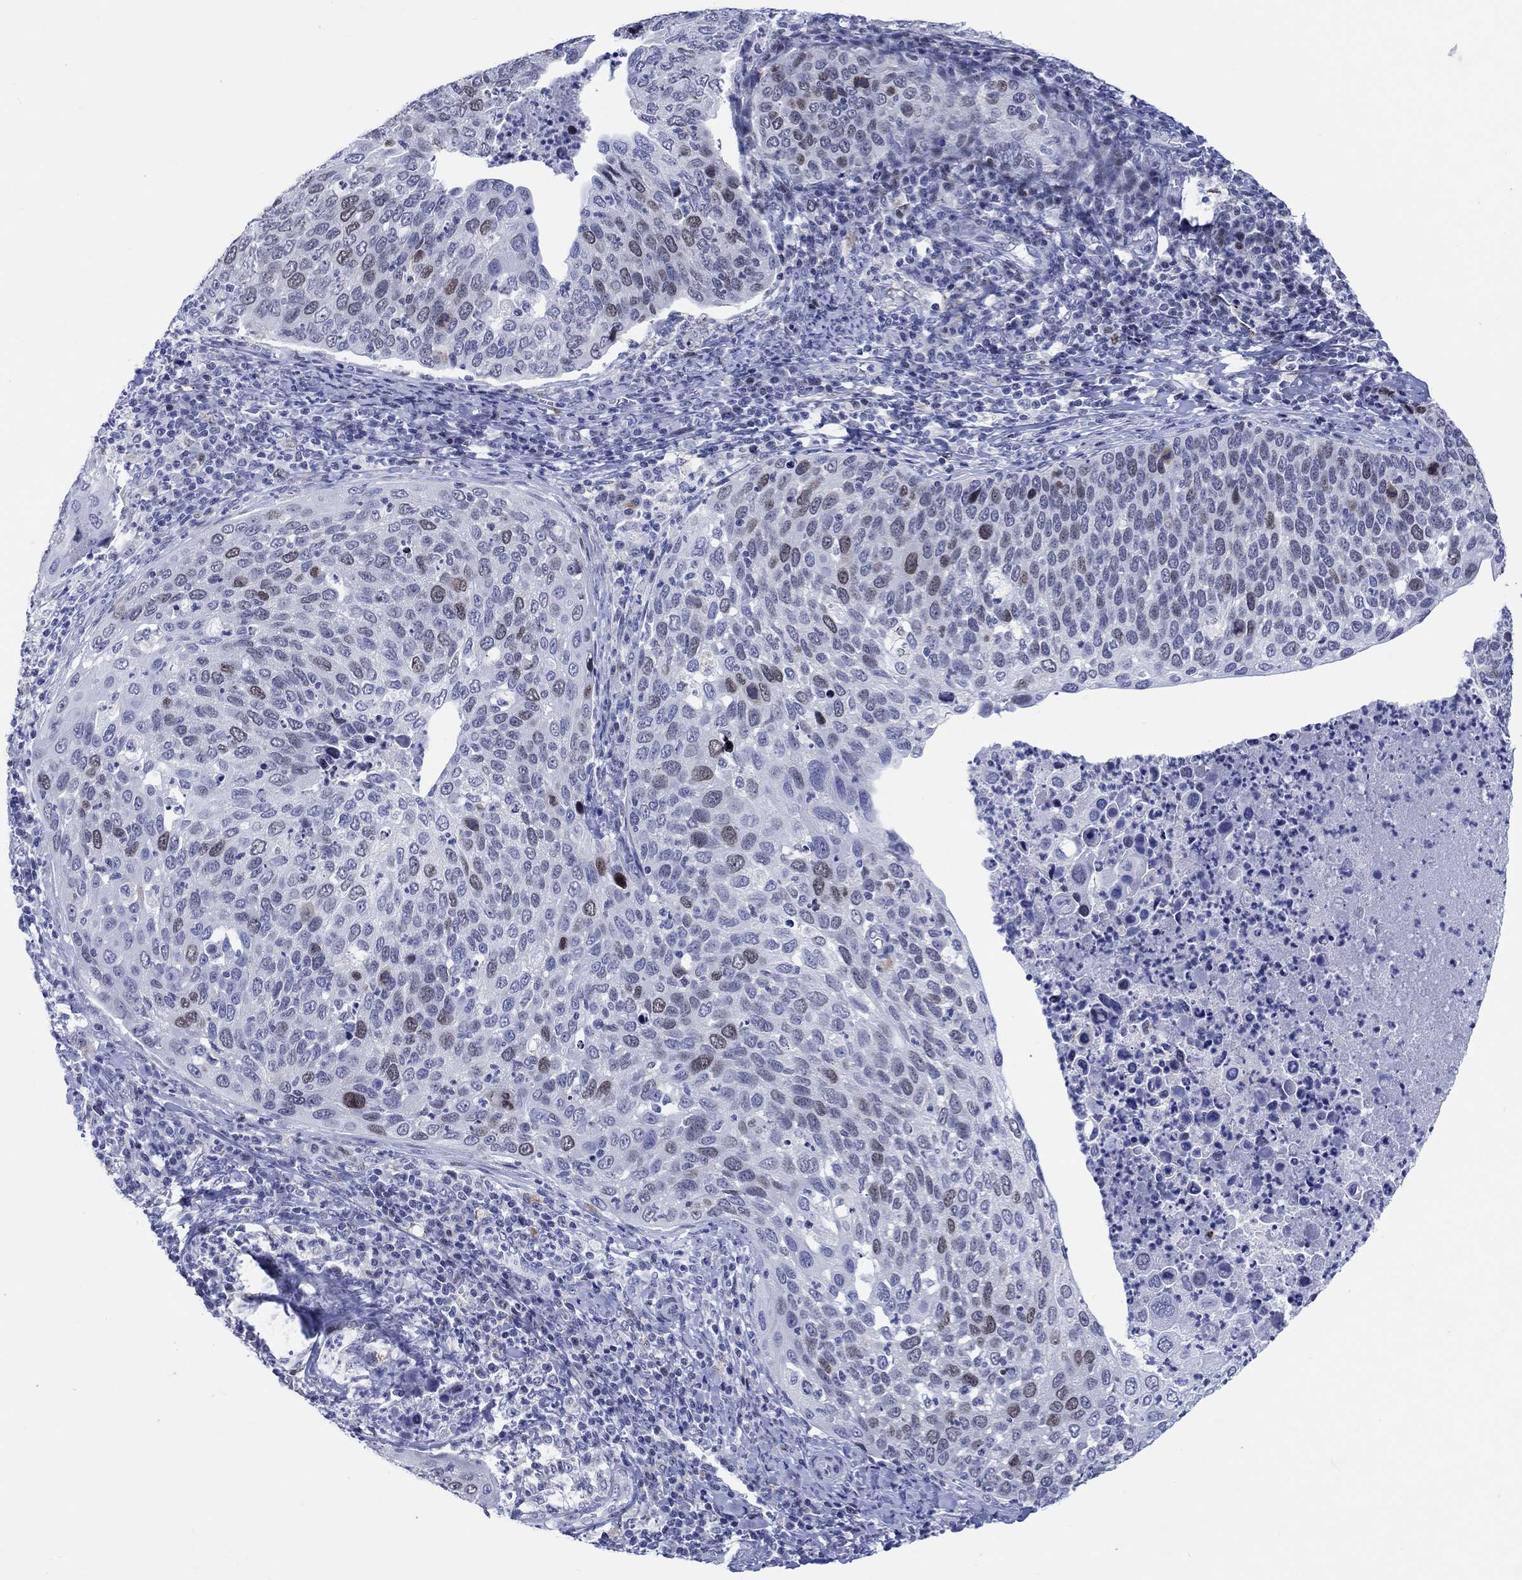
{"staining": {"intensity": "moderate", "quantity": "<25%", "location": "nuclear"}, "tissue": "cervical cancer", "cell_type": "Tumor cells", "image_type": "cancer", "snomed": [{"axis": "morphology", "description": "Squamous cell carcinoma, NOS"}, {"axis": "topography", "description": "Cervix"}], "caption": "Protein staining shows moderate nuclear positivity in about <25% of tumor cells in cervical cancer.", "gene": "CDCA2", "patient": {"sex": "female", "age": 54}}